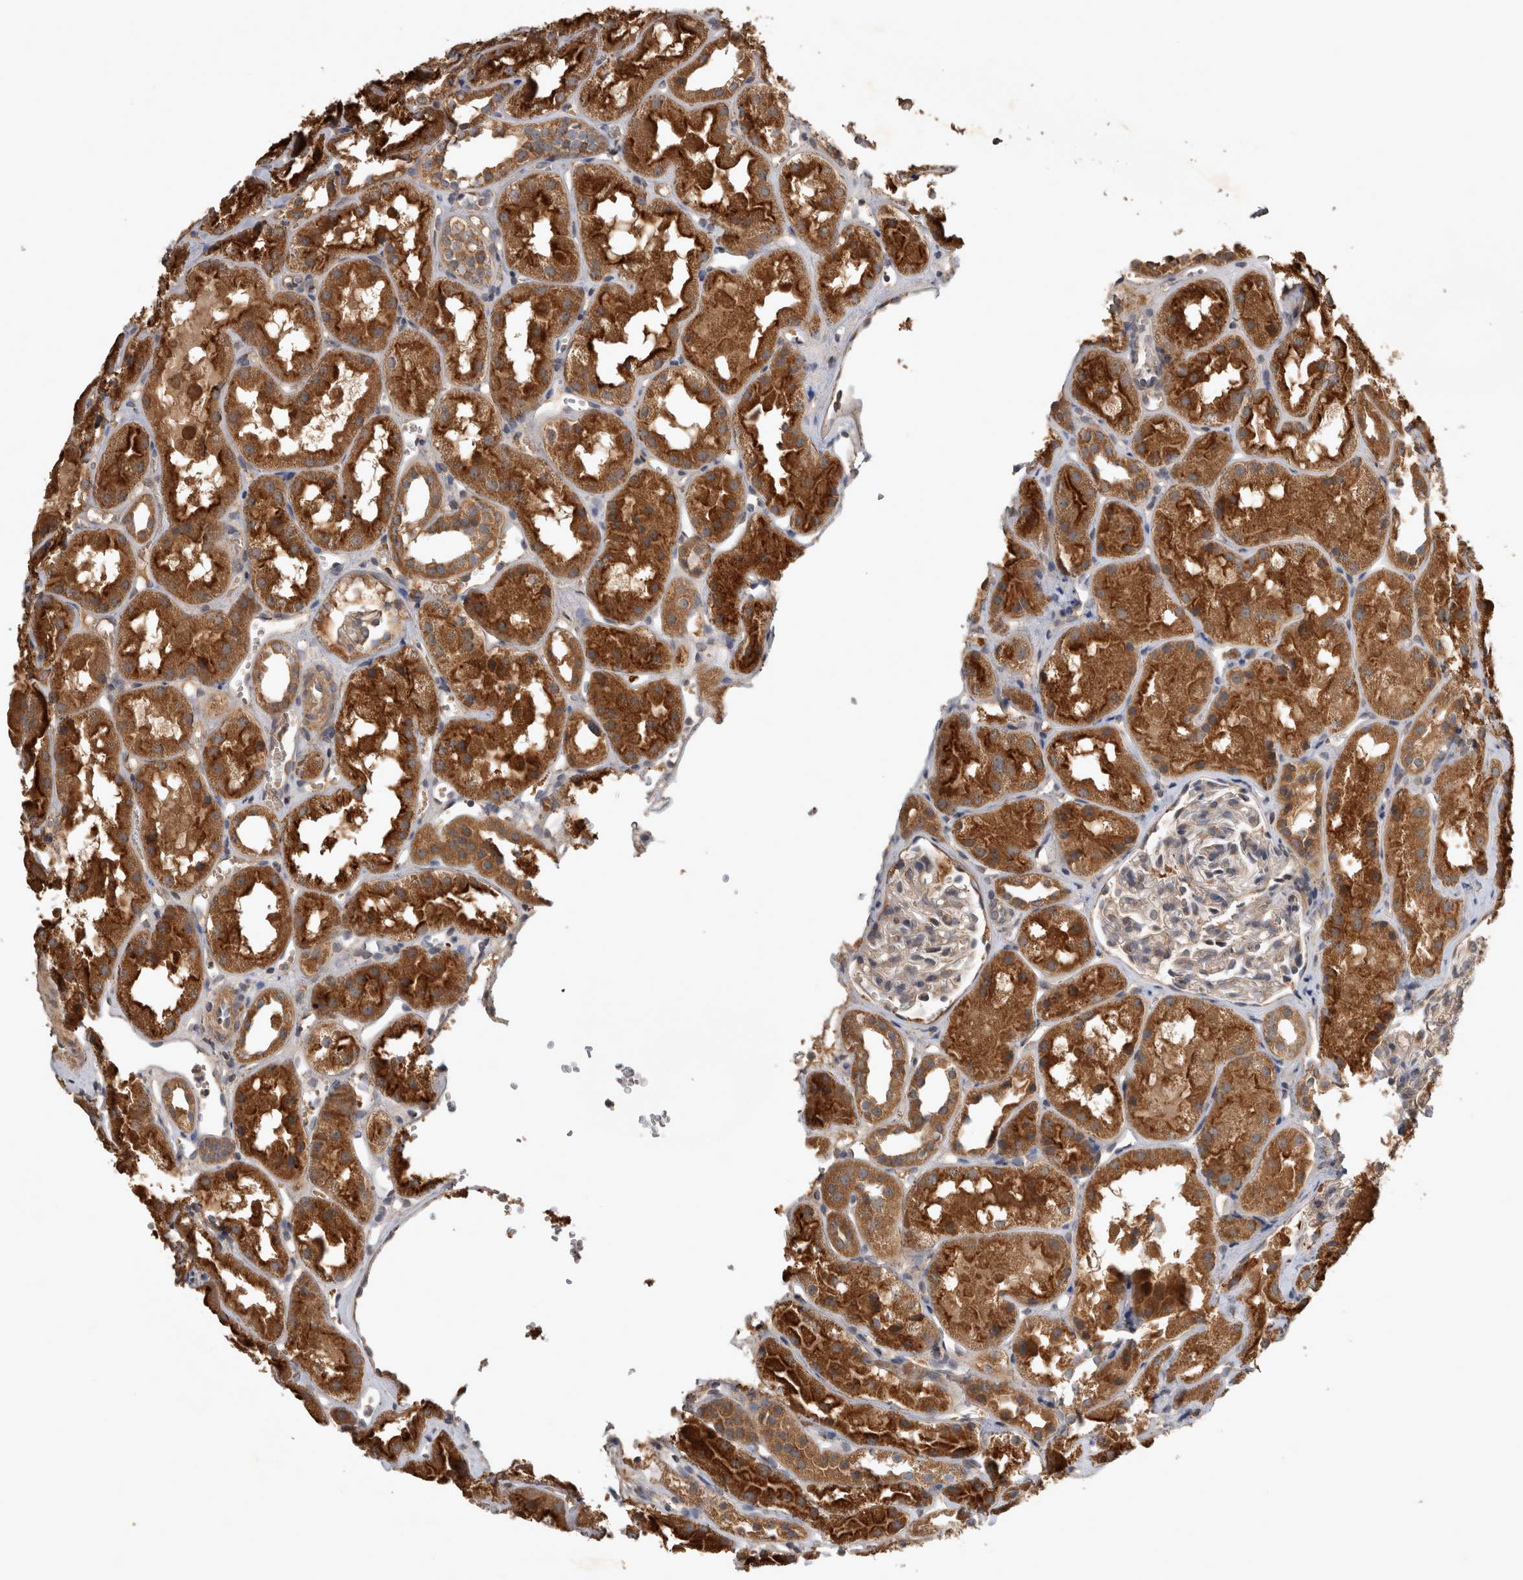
{"staining": {"intensity": "moderate", "quantity": "<25%", "location": "cytoplasmic/membranous"}, "tissue": "kidney", "cell_type": "Cells in glomeruli", "image_type": "normal", "snomed": [{"axis": "morphology", "description": "Normal tissue, NOS"}, {"axis": "topography", "description": "Kidney"}], "caption": "Immunohistochemical staining of benign human kidney exhibits <25% levels of moderate cytoplasmic/membranous protein staining in about <25% of cells in glomeruli. (IHC, brightfield microscopy, high magnification).", "gene": "TRMT61B", "patient": {"sex": "male", "age": 16}}